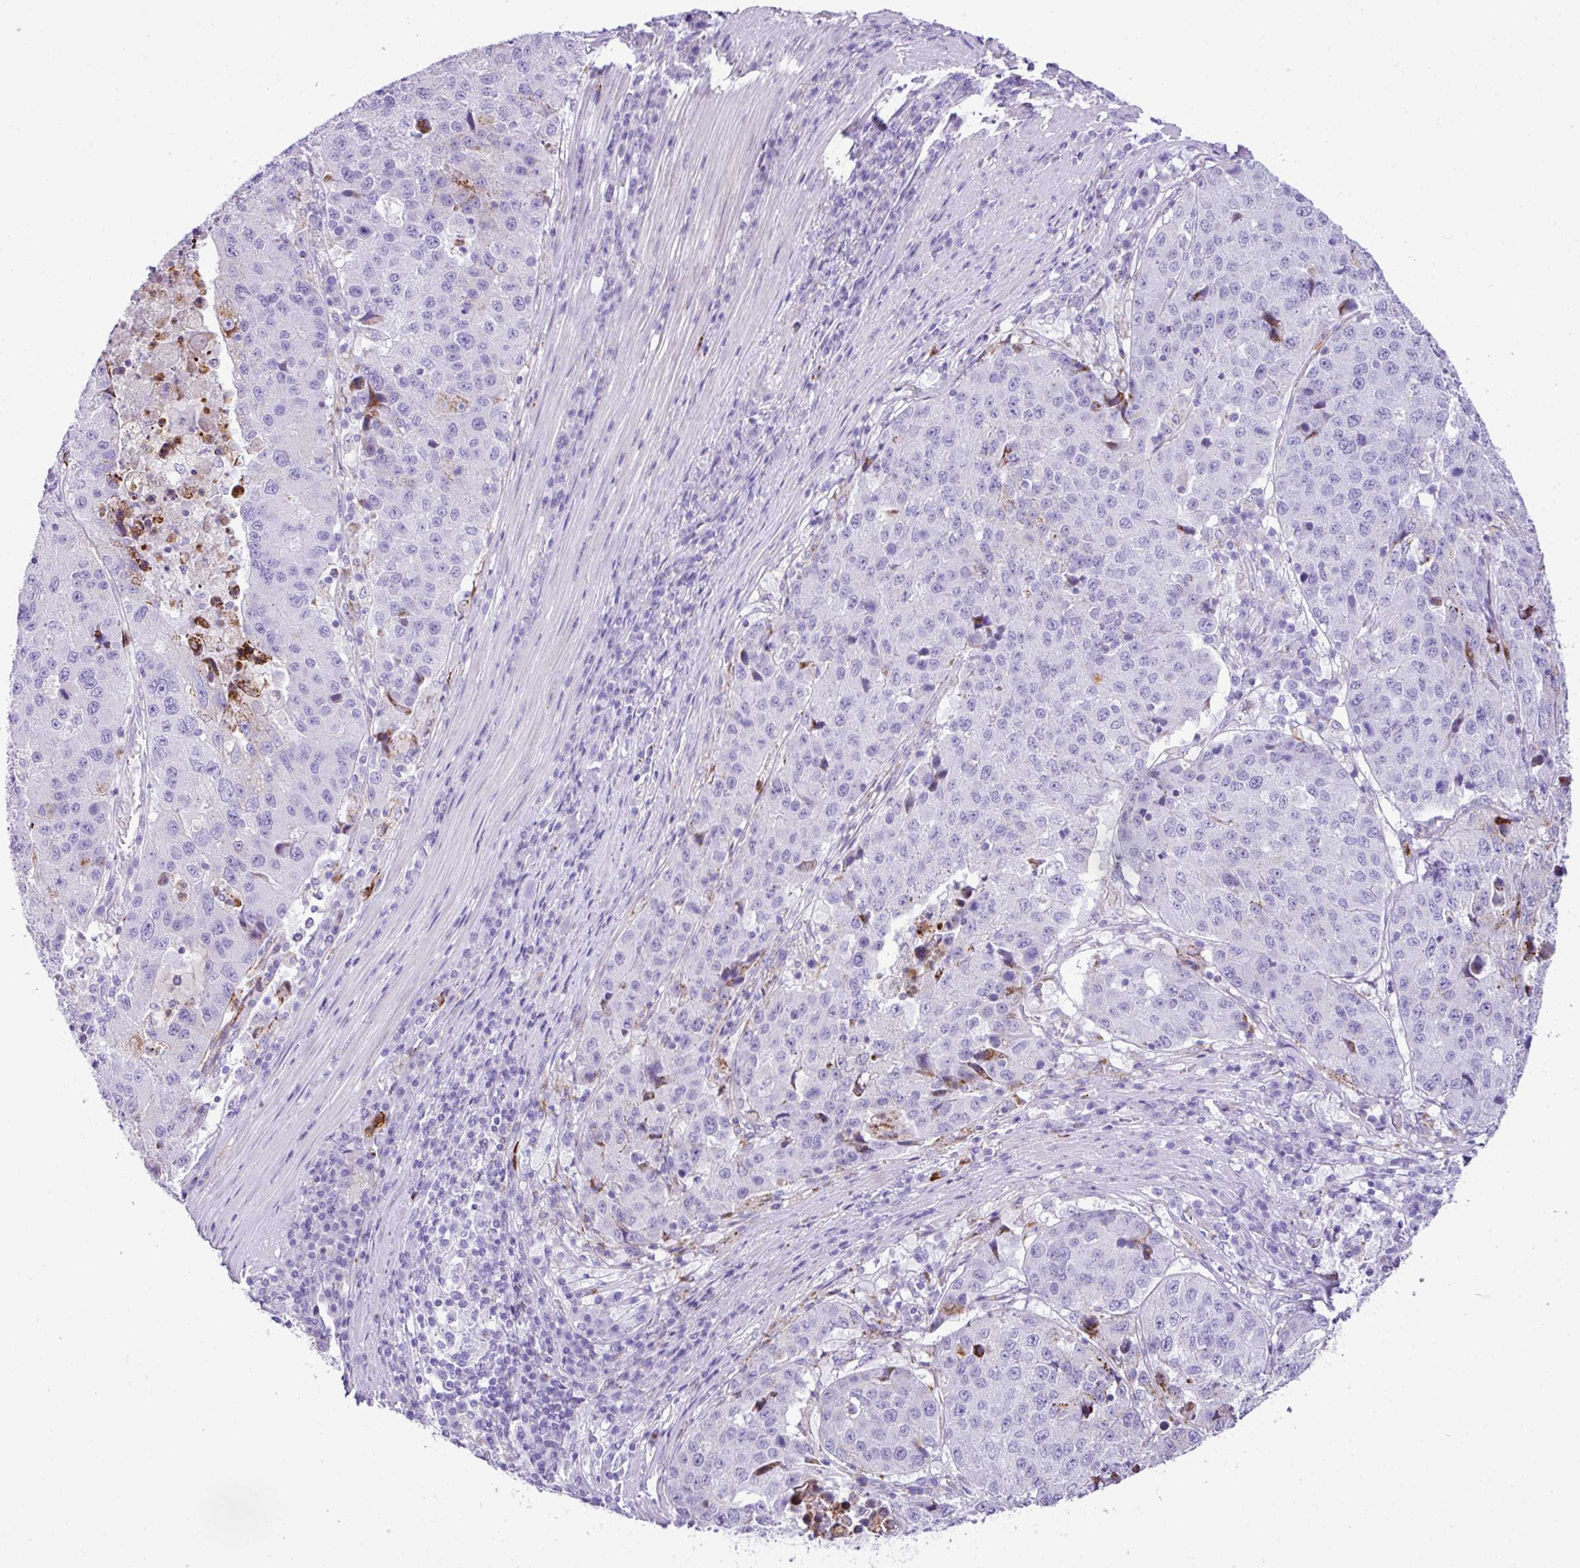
{"staining": {"intensity": "moderate", "quantity": "<25%", "location": "cytoplasmic/membranous"}, "tissue": "stomach cancer", "cell_type": "Tumor cells", "image_type": "cancer", "snomed": [{"axis": "morphology", "description": "Adenocarcinoma, NOS"}, {"axis": "topography", "description": "Stomach"}], "caption": "Moderate cytoplasmic/membranous protein positivity is appreciated in approximately <25% of tumor cells in stomach cancer.", "gene": "RCAN2", "patient": {"sex": "male", "age": 71}}